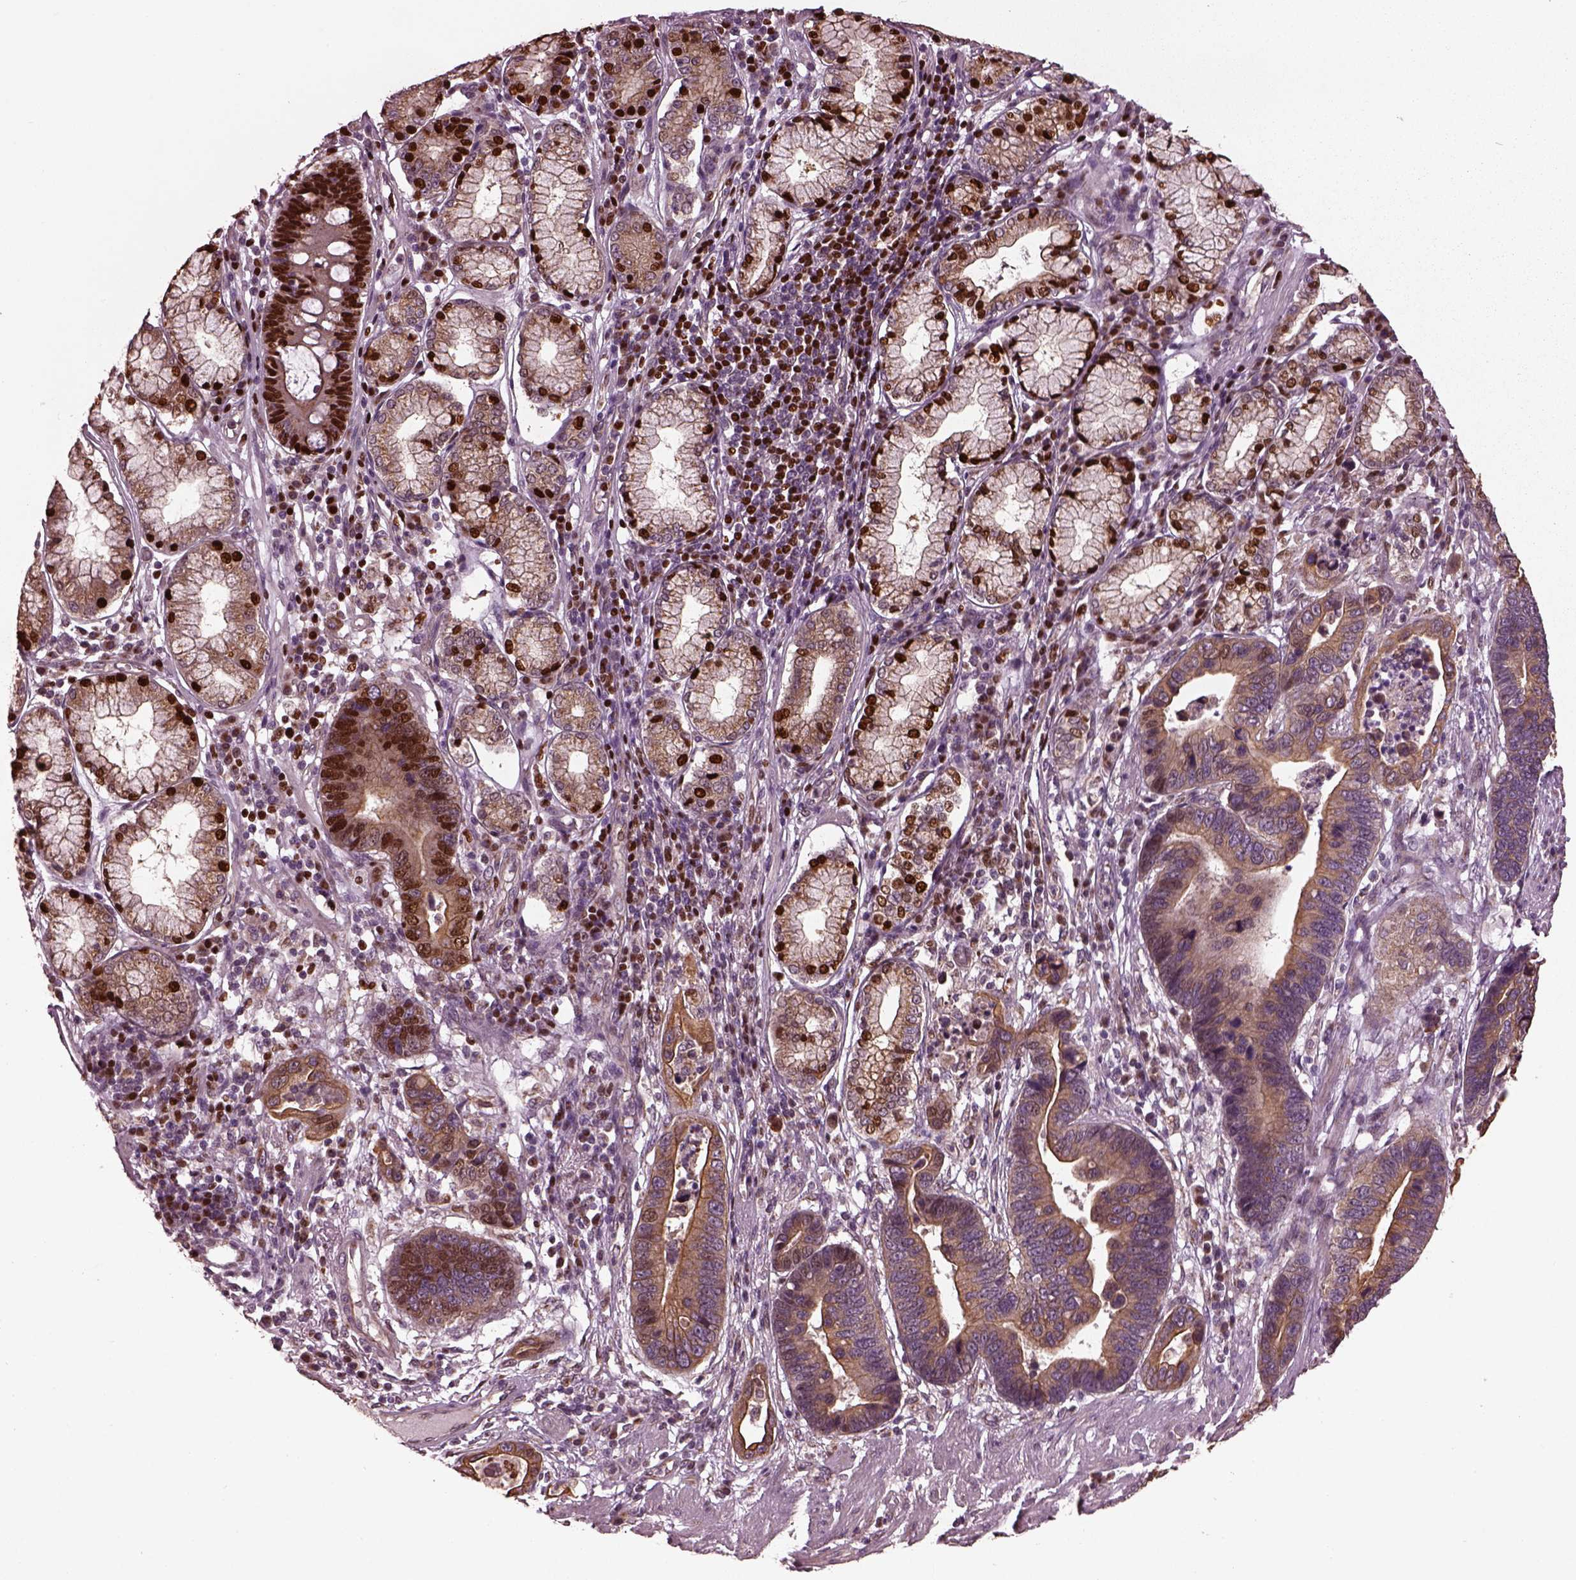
{"staining": {"intensity": "moderate", "quantity": ">75%", "location": "cytoplasmic/membranous"}, "tissue": "stomach cancer", "cell_type": "Tumor cells", "image_type": "cancer", "snomed": [{"axis": "morphology", "description": "Adenocarcinoma, NOS"}, {"axis": "topography", "description": "Stomach"}], "caption": "This is a micrograph of IHC staining of stomach cancer (adenocarcinoma), which shows moderate staining in the cytoplasmic/membranous of tumor cells.", "gene": "RUFY3", "patient": {"sex": "male", "age": 84}}